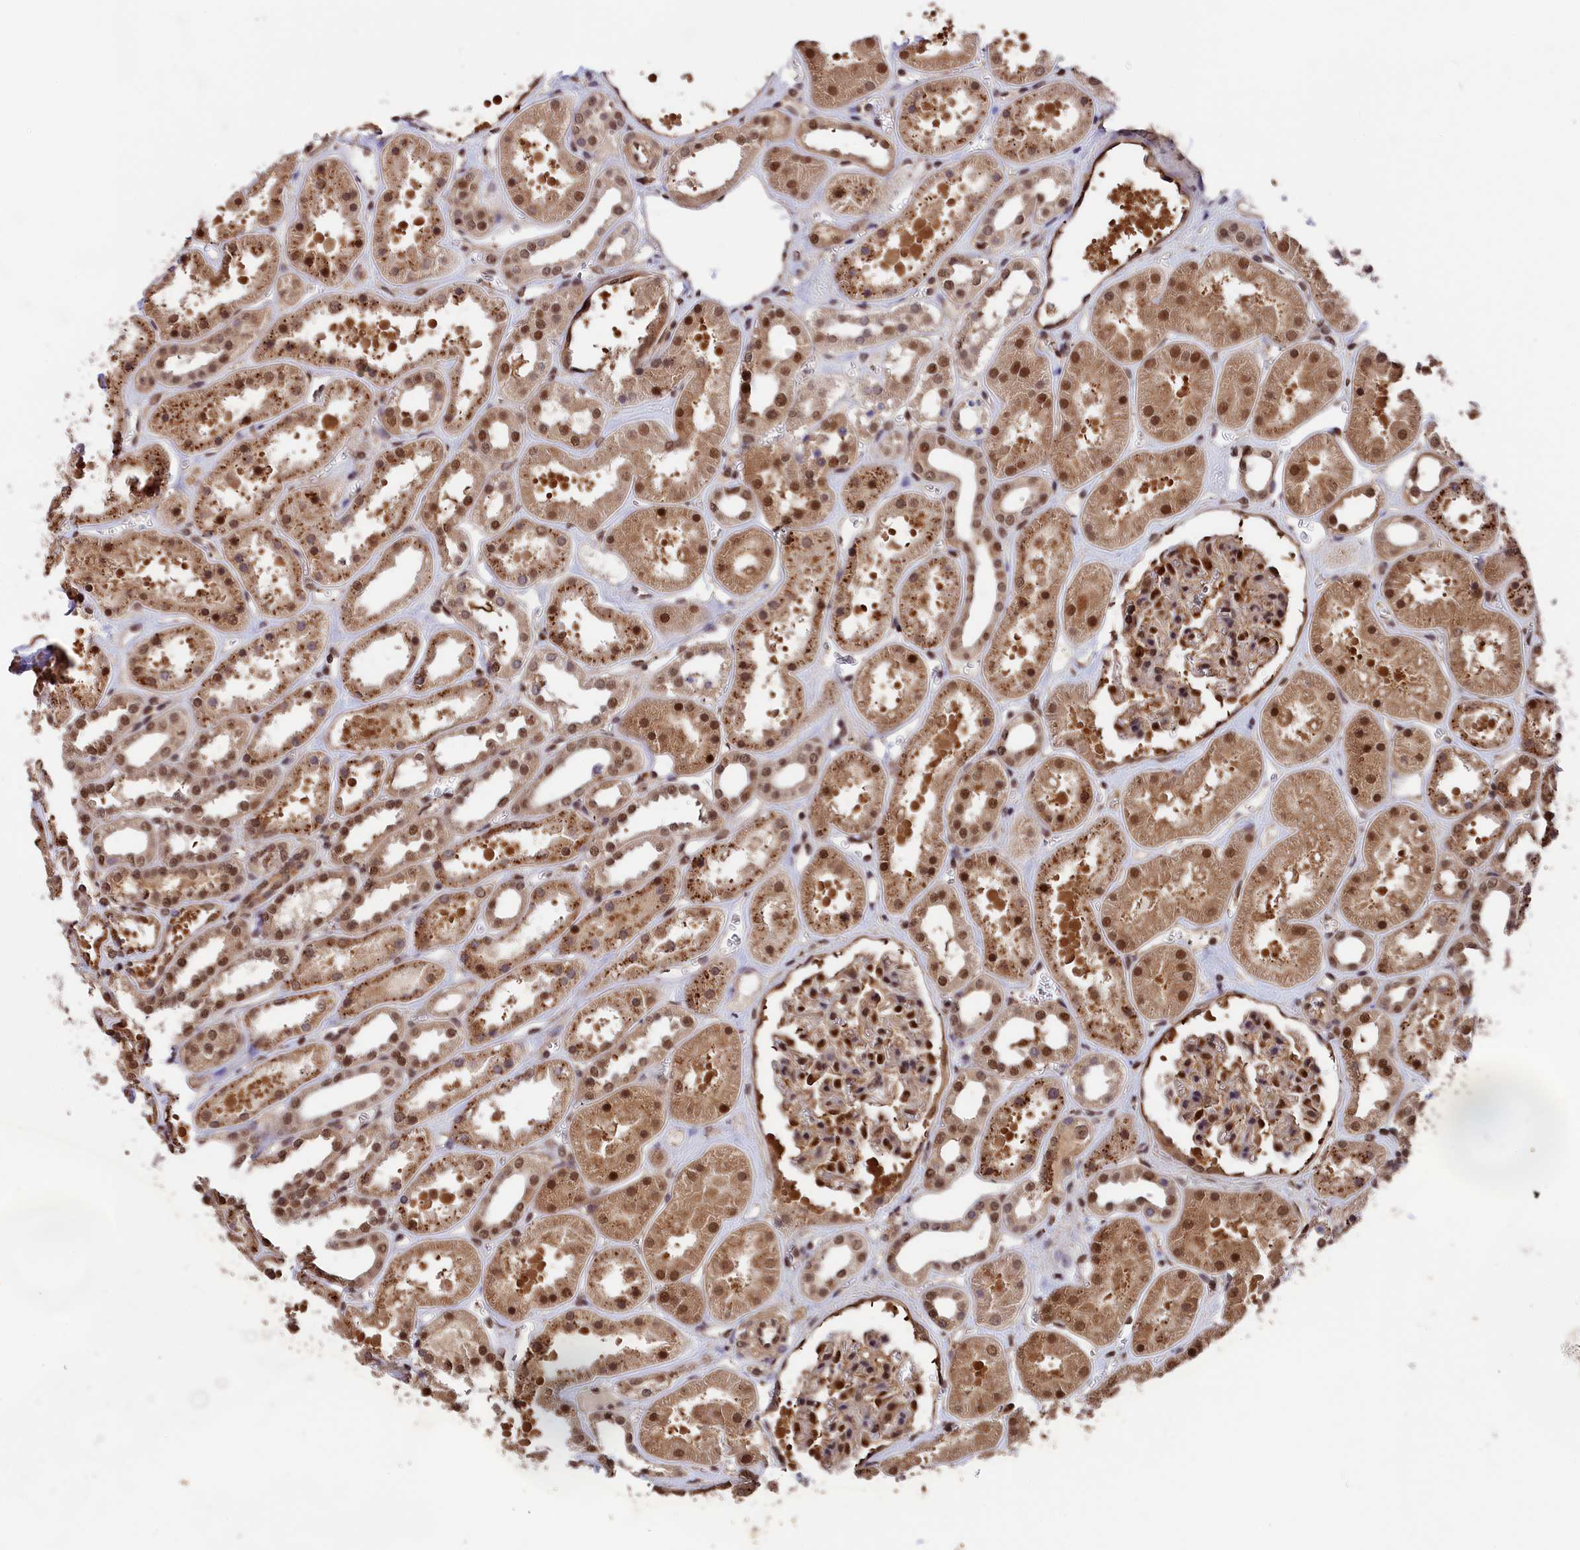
{"staining": {"intensity": "strong", "quantity": ">75%", "location": "nuclear"}, "tissue": "kidney", "cell_type": "Cells in glomeruli", "image_type": "normal", "snomed": [{"axis": "morphology", "description": "Normal tissue, NOS"}, {"axis": "topography", "description": "Kidney"}], "caption": "Benign kidney displays strong nuclear expression in approximately >75% of cells in glomeruli (Stains: DAB in brown, nuclei in blue, Microscopy: brightfield microscopy at high magnification)..", "gene": "ADRM1", "patient": {"sex": "female", "age": 41}}